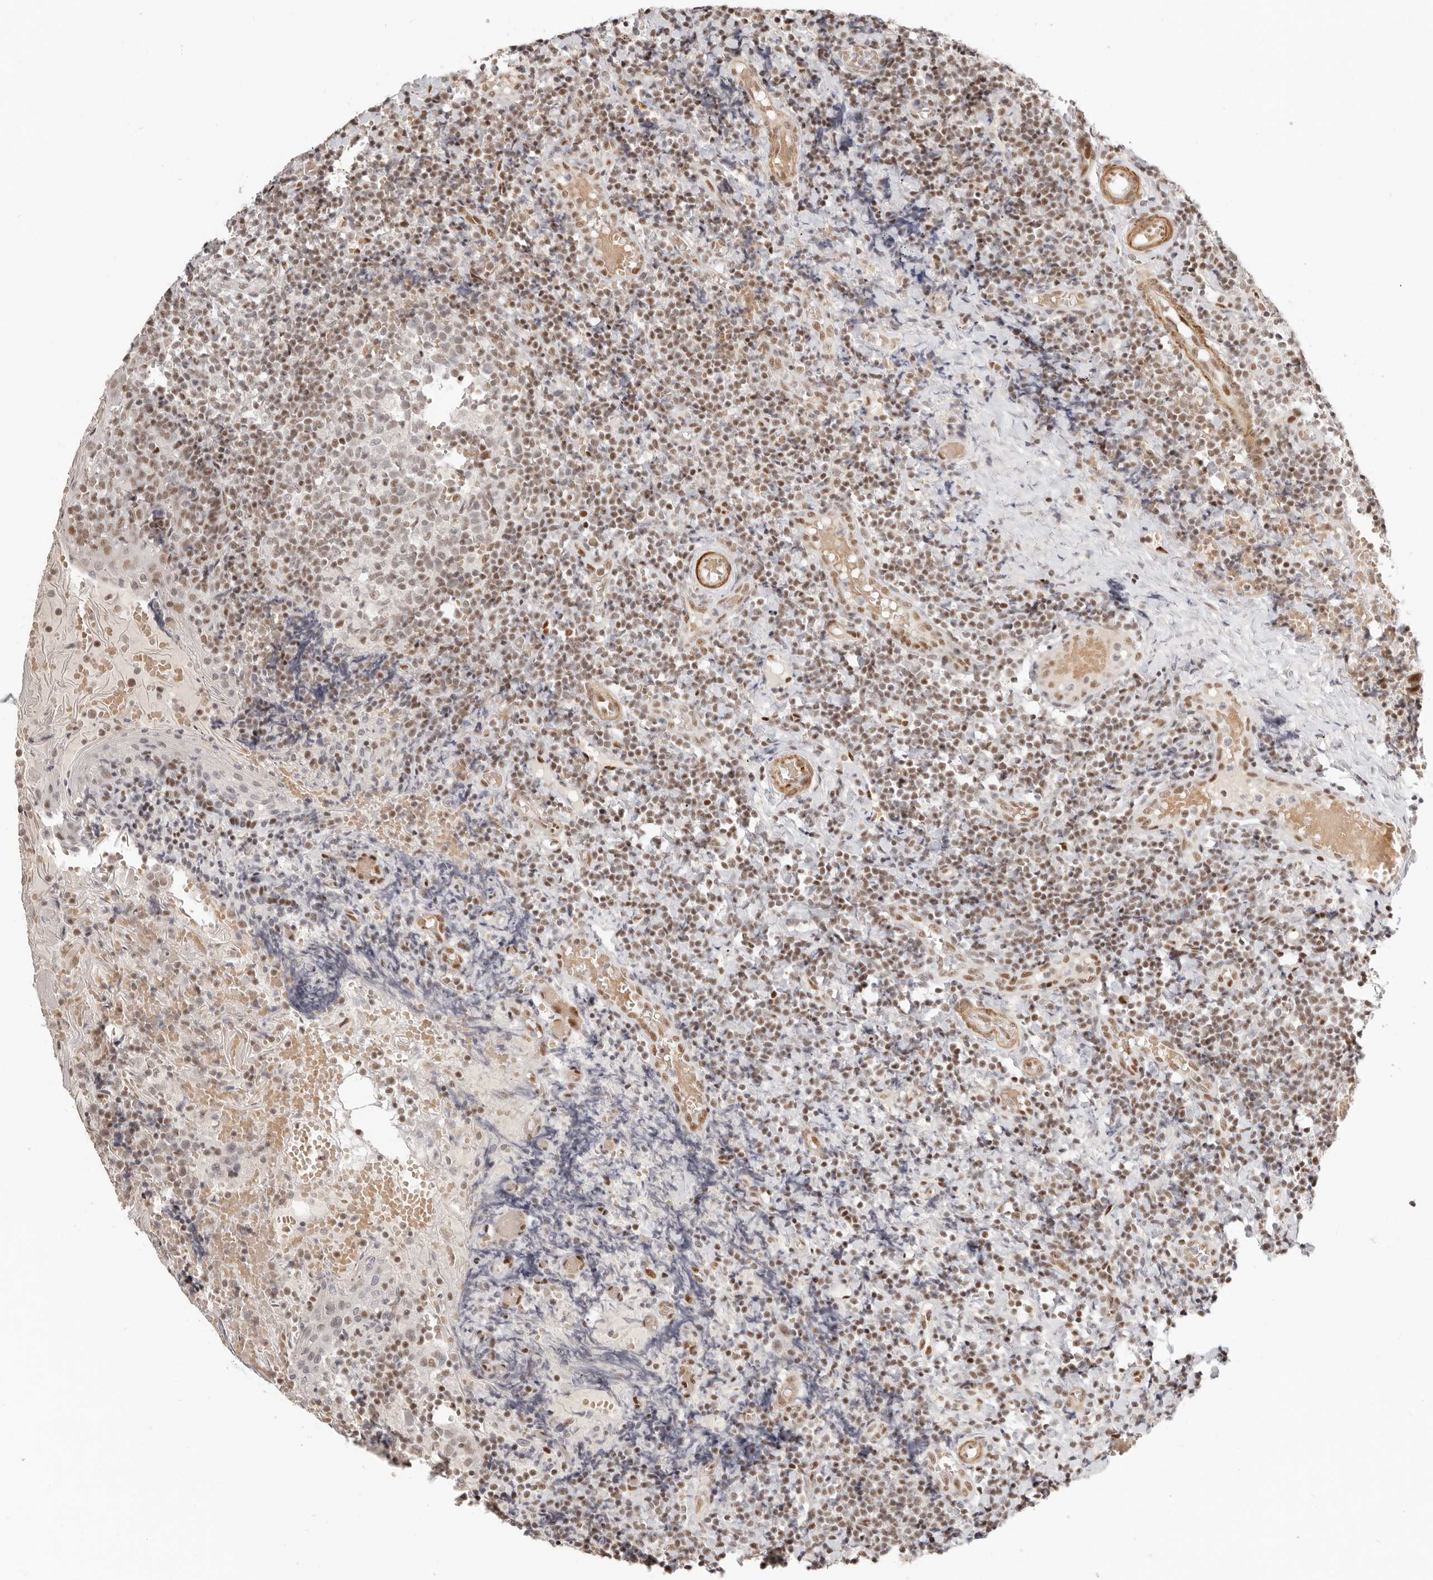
{"staining": {"intensity": "moderate", "quantity": "<25%", "location": "nuclear"}, "tissue": "tonsil", "cell_type": "Germinal center cells", "image_type": "normal", "snomed": [{"axis": "morphology", "description": "Normal tissue, NOS"}, {"axis": "topography", "description": "Tonsil"}], "caption": "The photomicrograph displays a brown stain indicating the presence of a protein in the nuclear of germinal center cells in tonsil. (Brightfield microscopy of DAB IHC at high magnification).", "gene": "GABPA", "patient": {"sex": "female", "age": 19}}